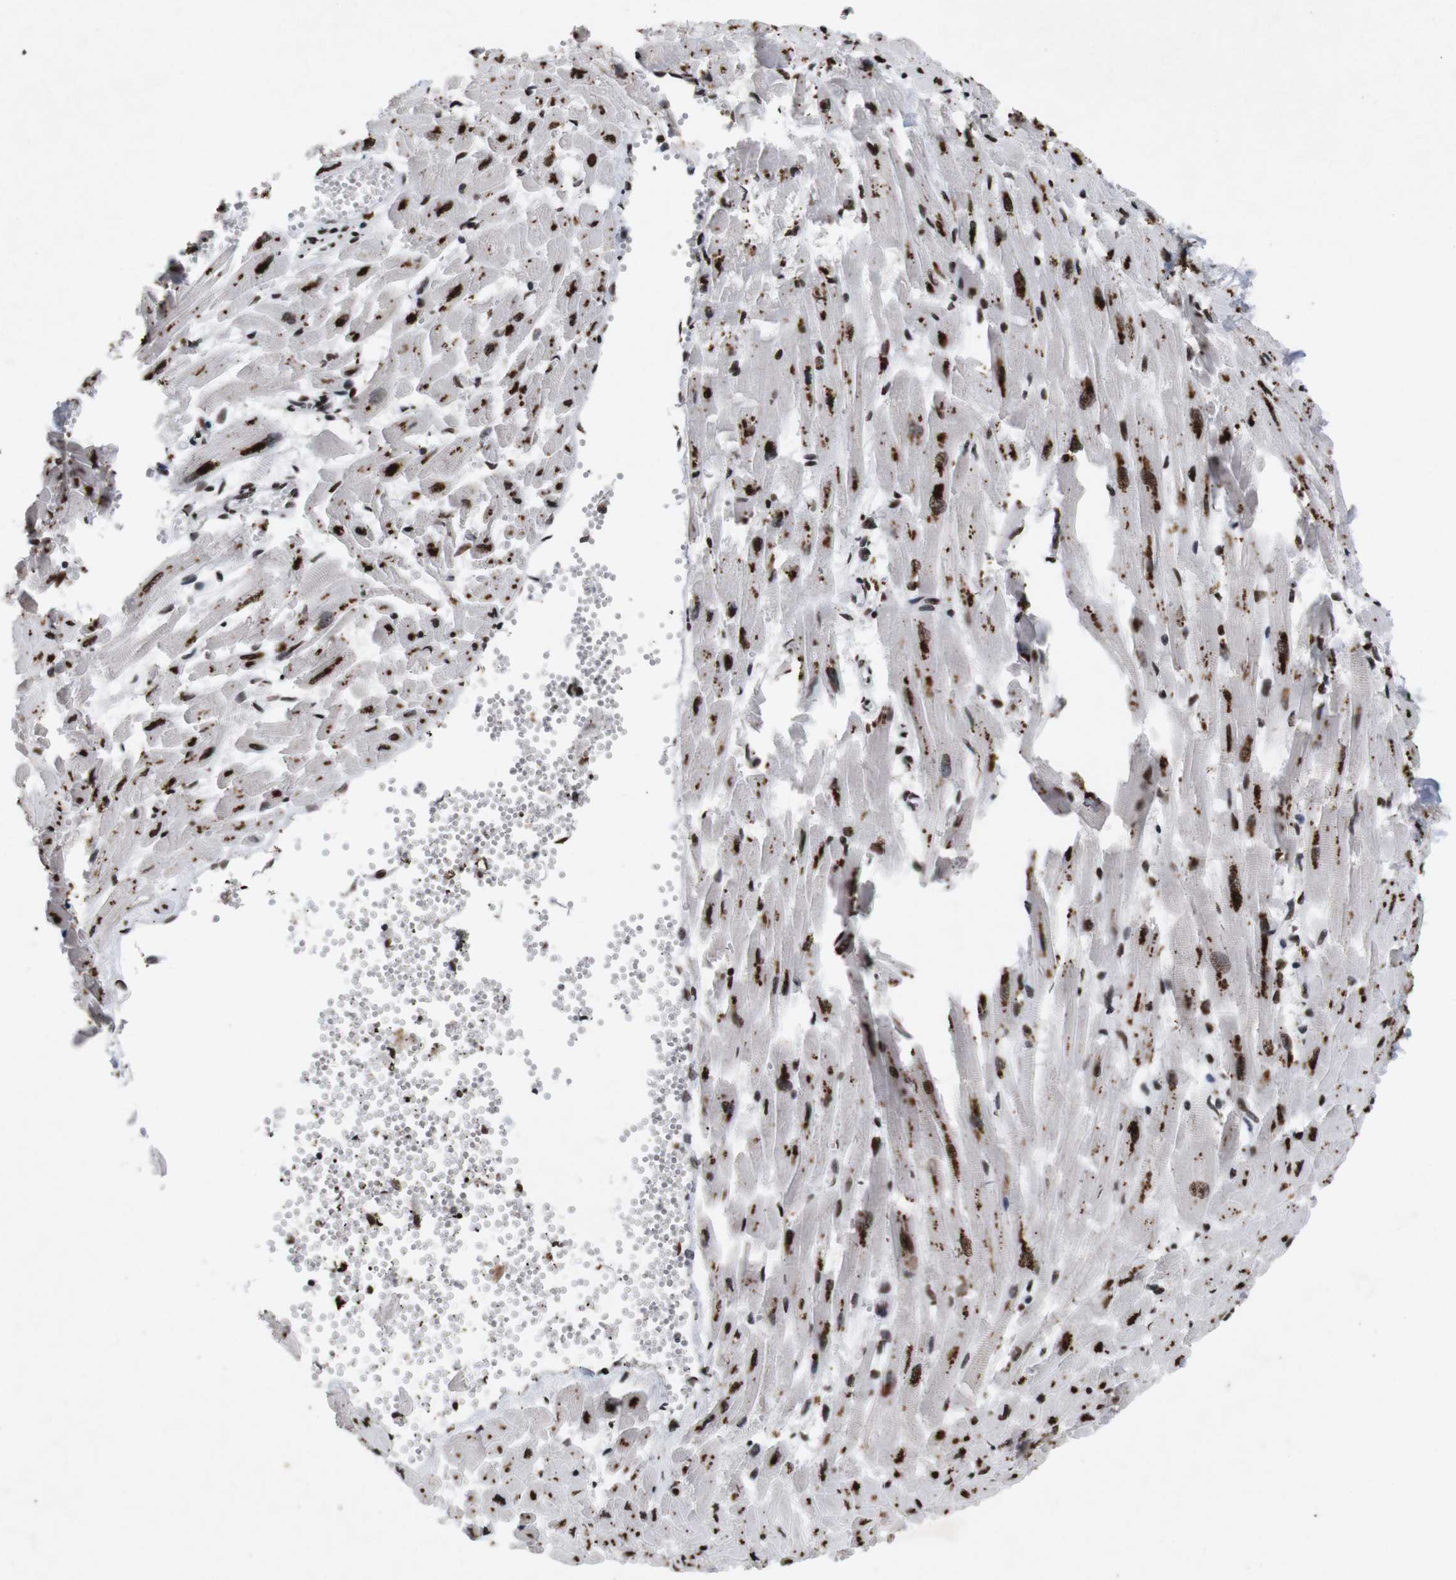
{"staining": {"intensity": "strong", "quantity": ">75%", "location": "cytoplasmic/membranous"}, "tissue": "heart muscle", "cell_type": "Cardiomyocytes", "image_type": "normal", "snomed": [{"axis": "morphology", "description": "Normal tissue, NOS"}, {"axis": "topography", "description": "Heart"}], "caption": "Heart muscle stained for a protein (brown) exhibits strong cytoplasmic/membranous positive positivity in about >75% of cardiomyocytes.", "gene": "MAGEH1", "patient": {"sex": "female", "age": 19}}